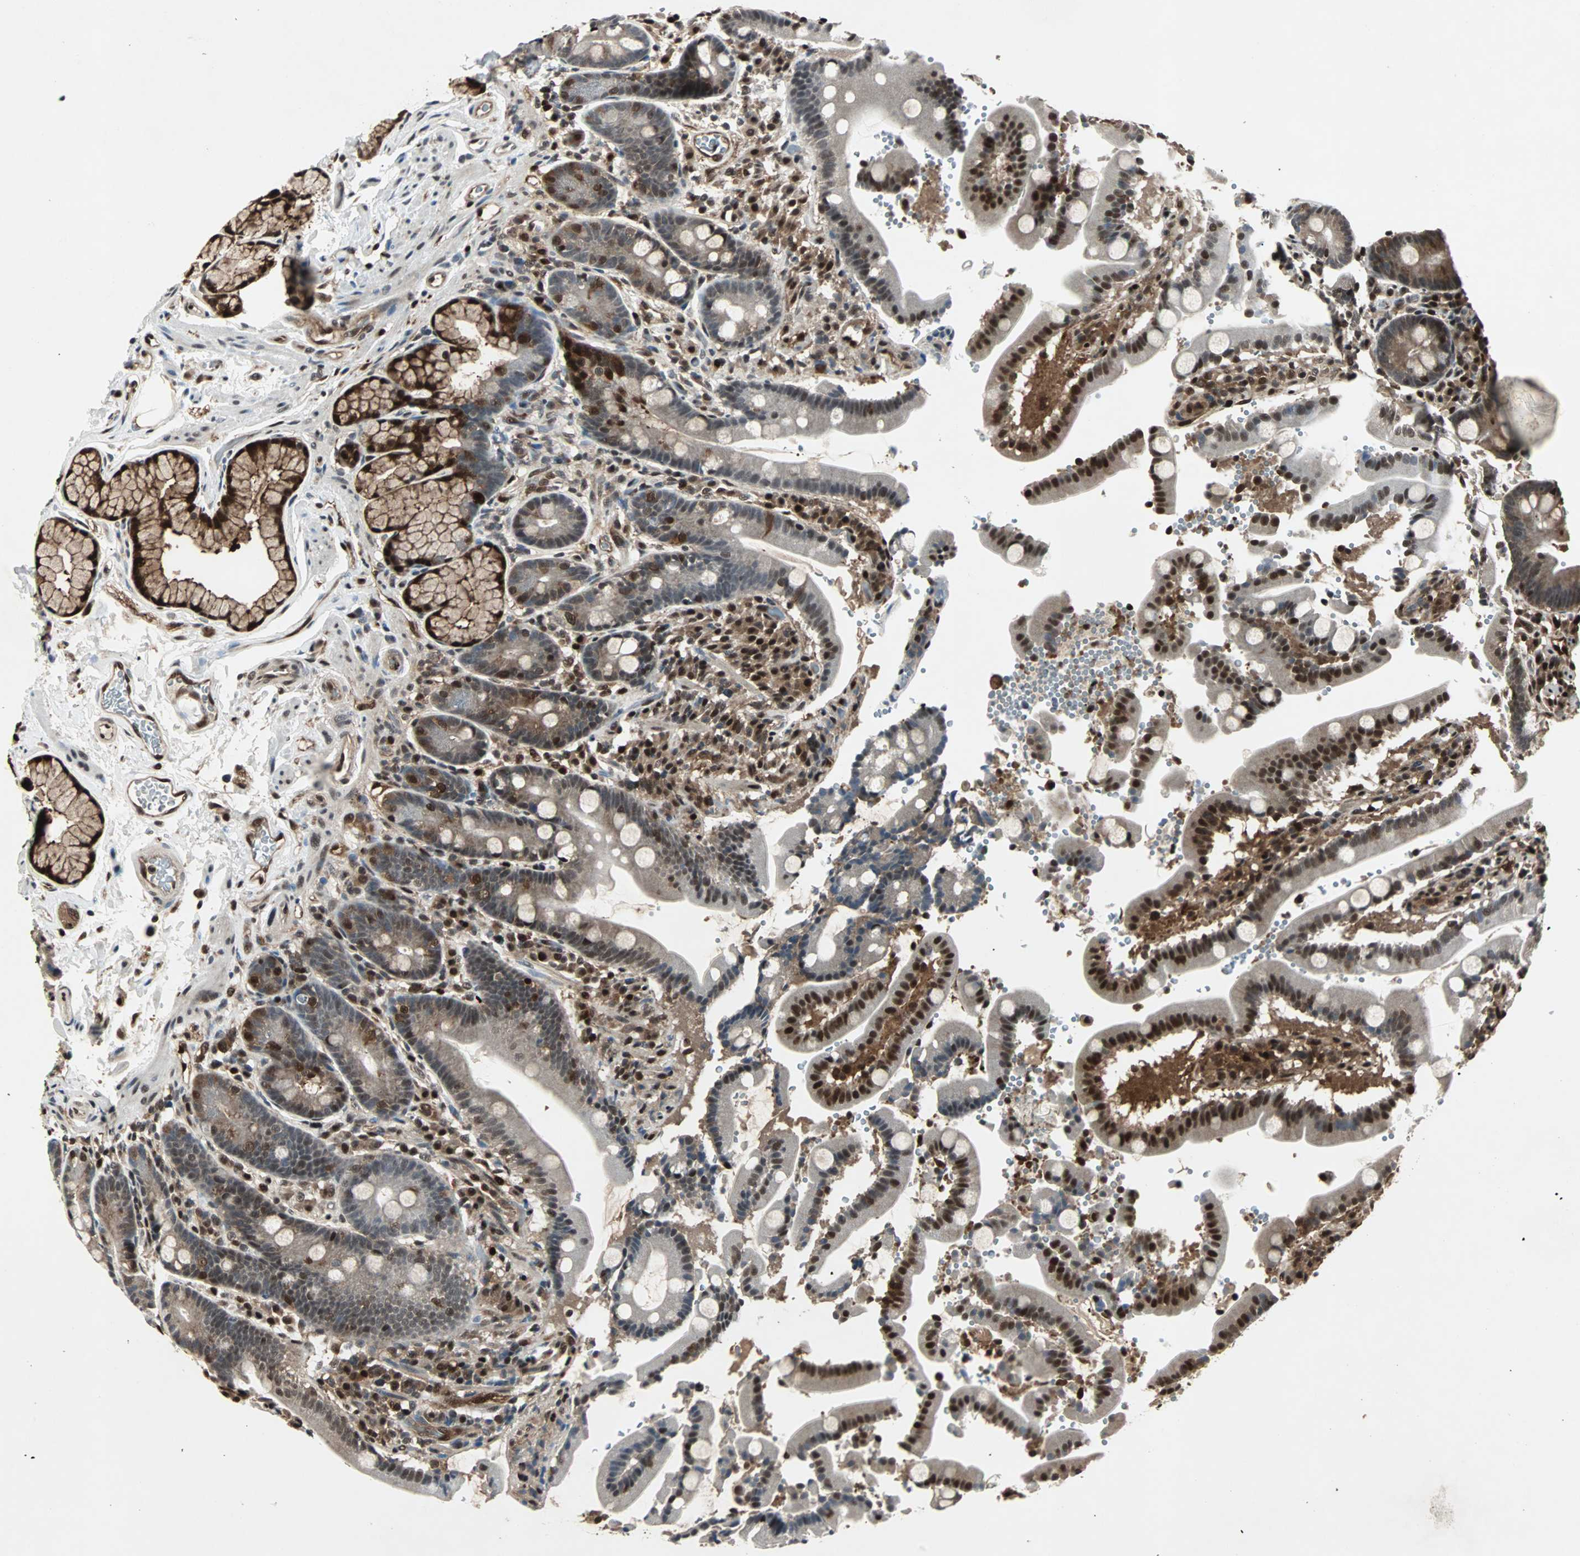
{"staining": {"intensity": "strong", "quantity": ">75%", "location": "nuclear"}, "tissue": "duodenum", "cell_type": "Glandular cells", "image_type": "normal", "snomed": [{"axis": "morphology", "description": "Normal tissue, NOS"}, {"axis": "topography", "description": "Small intestine, NOS"}], "caption": "Approximately >75% of glandular cells in unremarkable duodenum display strong nuclear protein staining as visualized by brown immunohistochemical staining.", "gene": "ACLY", "patient": {"sex": "female", "age": 71}}